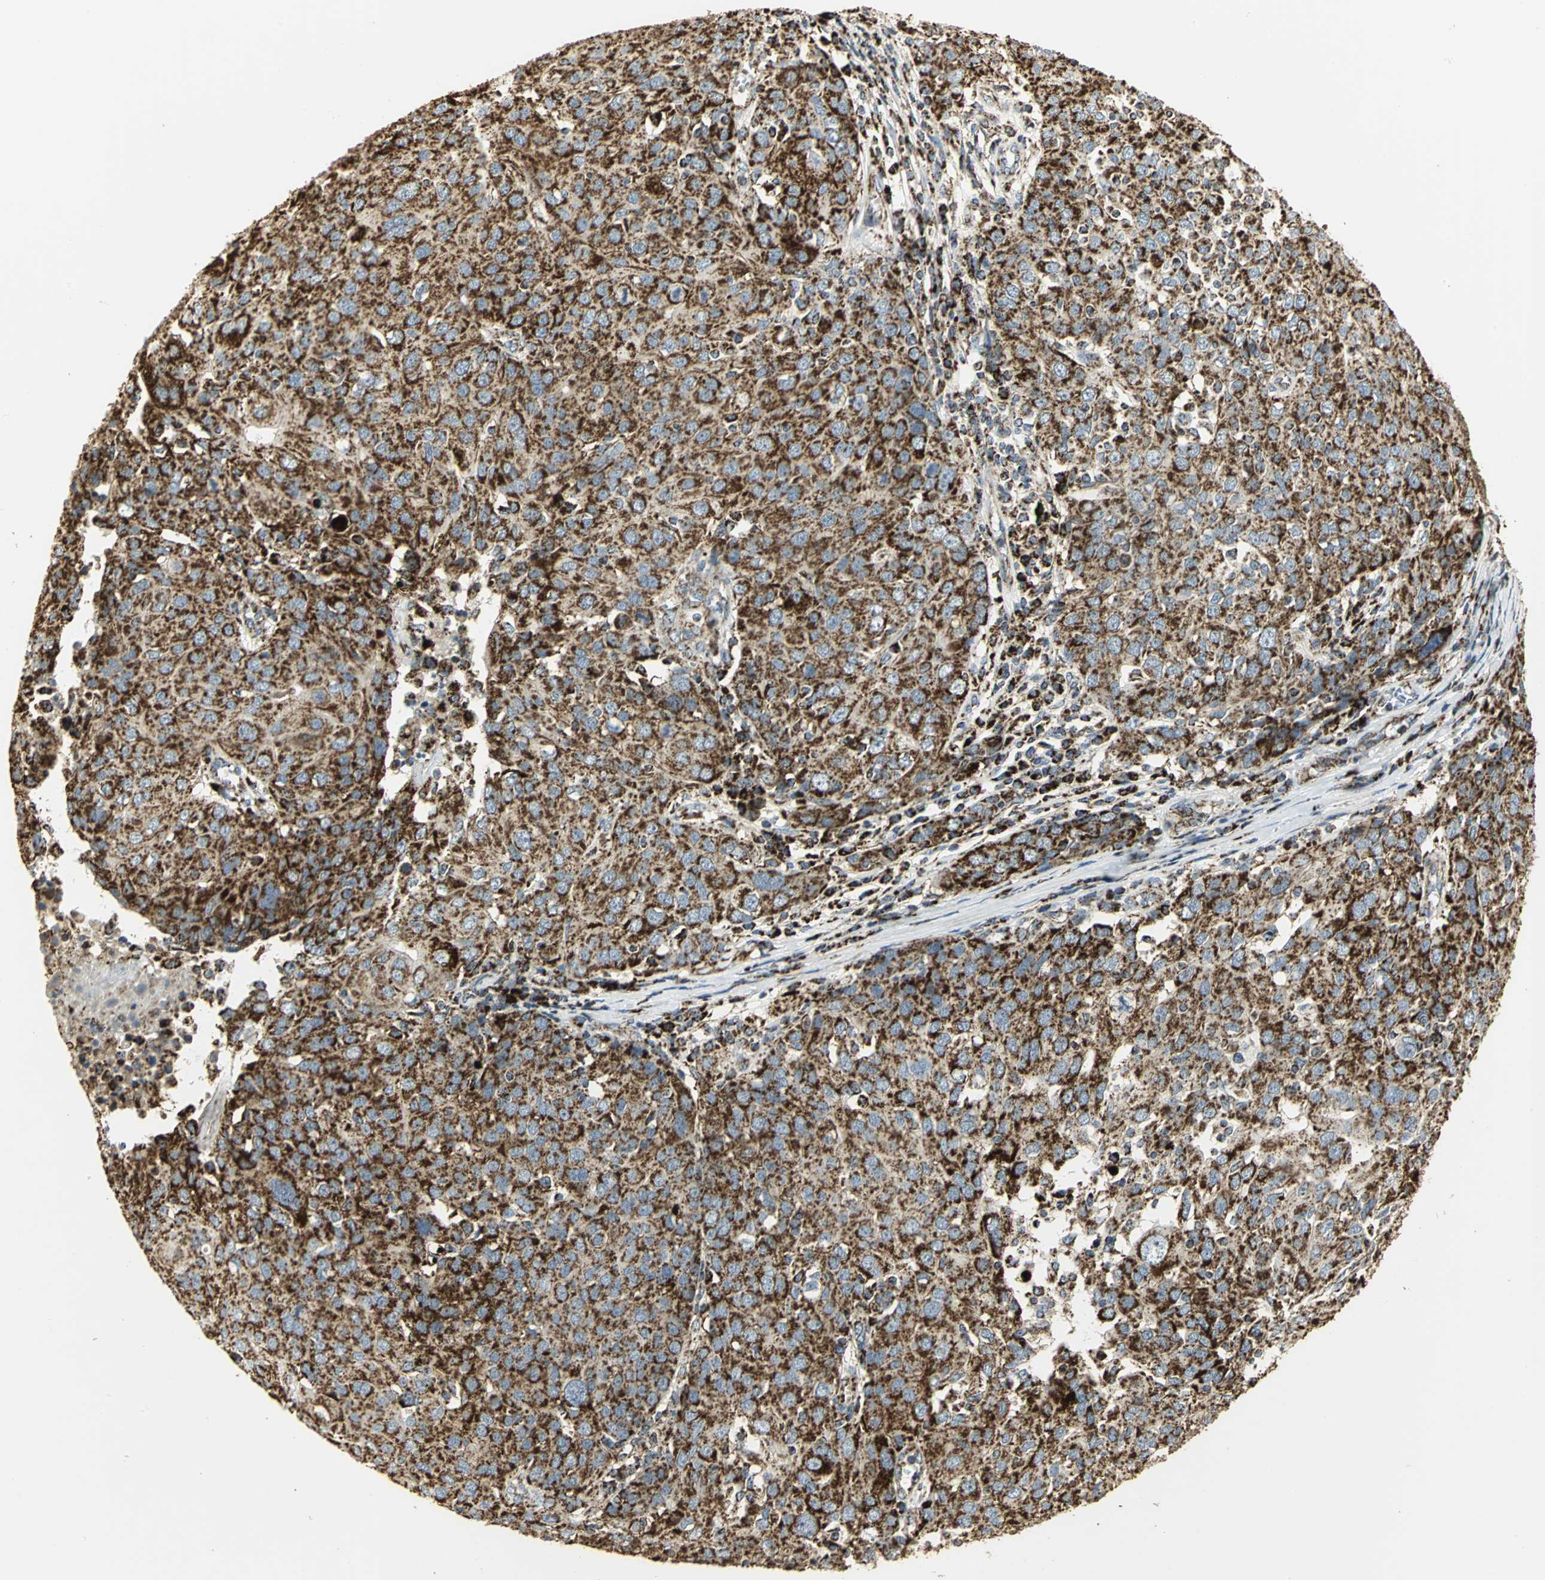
{"staining": {"intensity": "strong", "quantity": ">75%", "location": "cytoplasmic/membranous"}, "tissue": "ovarian cancer", "cell_type": "Tumor cells", "image_type": "cancer", "snomed": [{"axis": "morphology", "description": "Carcinoma, endometroid"}, {"axis": "topography", "description": "Ovary"}], "caption": "A high-resolution image shows immunohistochemistry staining of ovarian endometroid carcinoma, which displays strong cytoplasmic/membranous positivity in approximately >75% of tumor cells.", "gene": "VDAC1", "patient": {"sex": "female", "age": 50}}